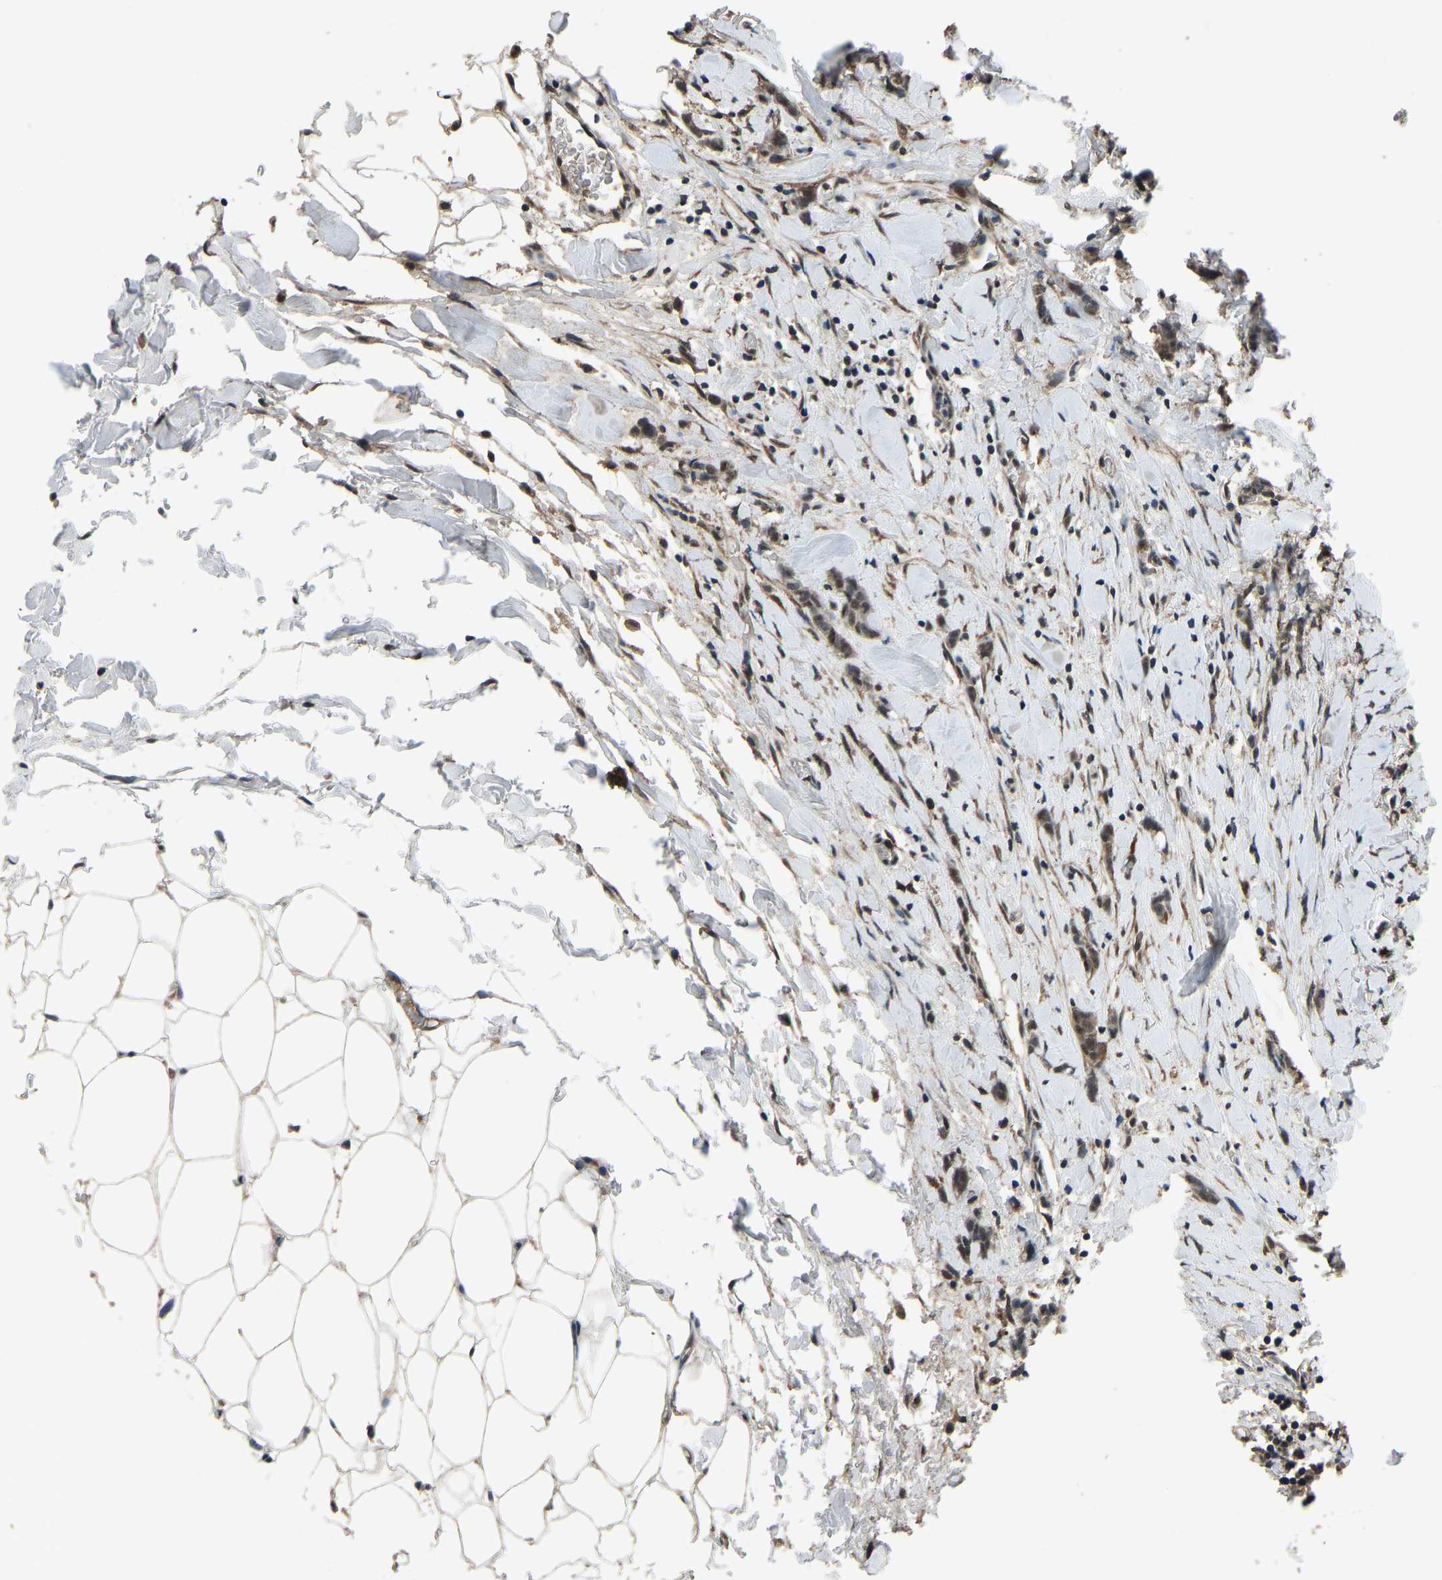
{"staining": {"intensity": "weak", "quantity": ">75%", "location": "cytoplasmic/membranous"}, "tissue": "breast cancer", "cell_type": "Tumor cells", "image_type": "cancer", "snomed": [{"axis": "morphology", "description": "Lobular carcinoma, in situ"}, {"axis": "morphology", "description": "Lobular carcinoma"}, {"axis": "topography", "description": "Breast"}], "caption": "A micrograph showing weak cytoplasmic/membranous positivity in about >75% of tumor cells in lobular carcinoma in situ (breast), as visualized by brown immunohistochemical staining.", "gene": "TOX4", "patient": {"sex": "female", "age": 41}}